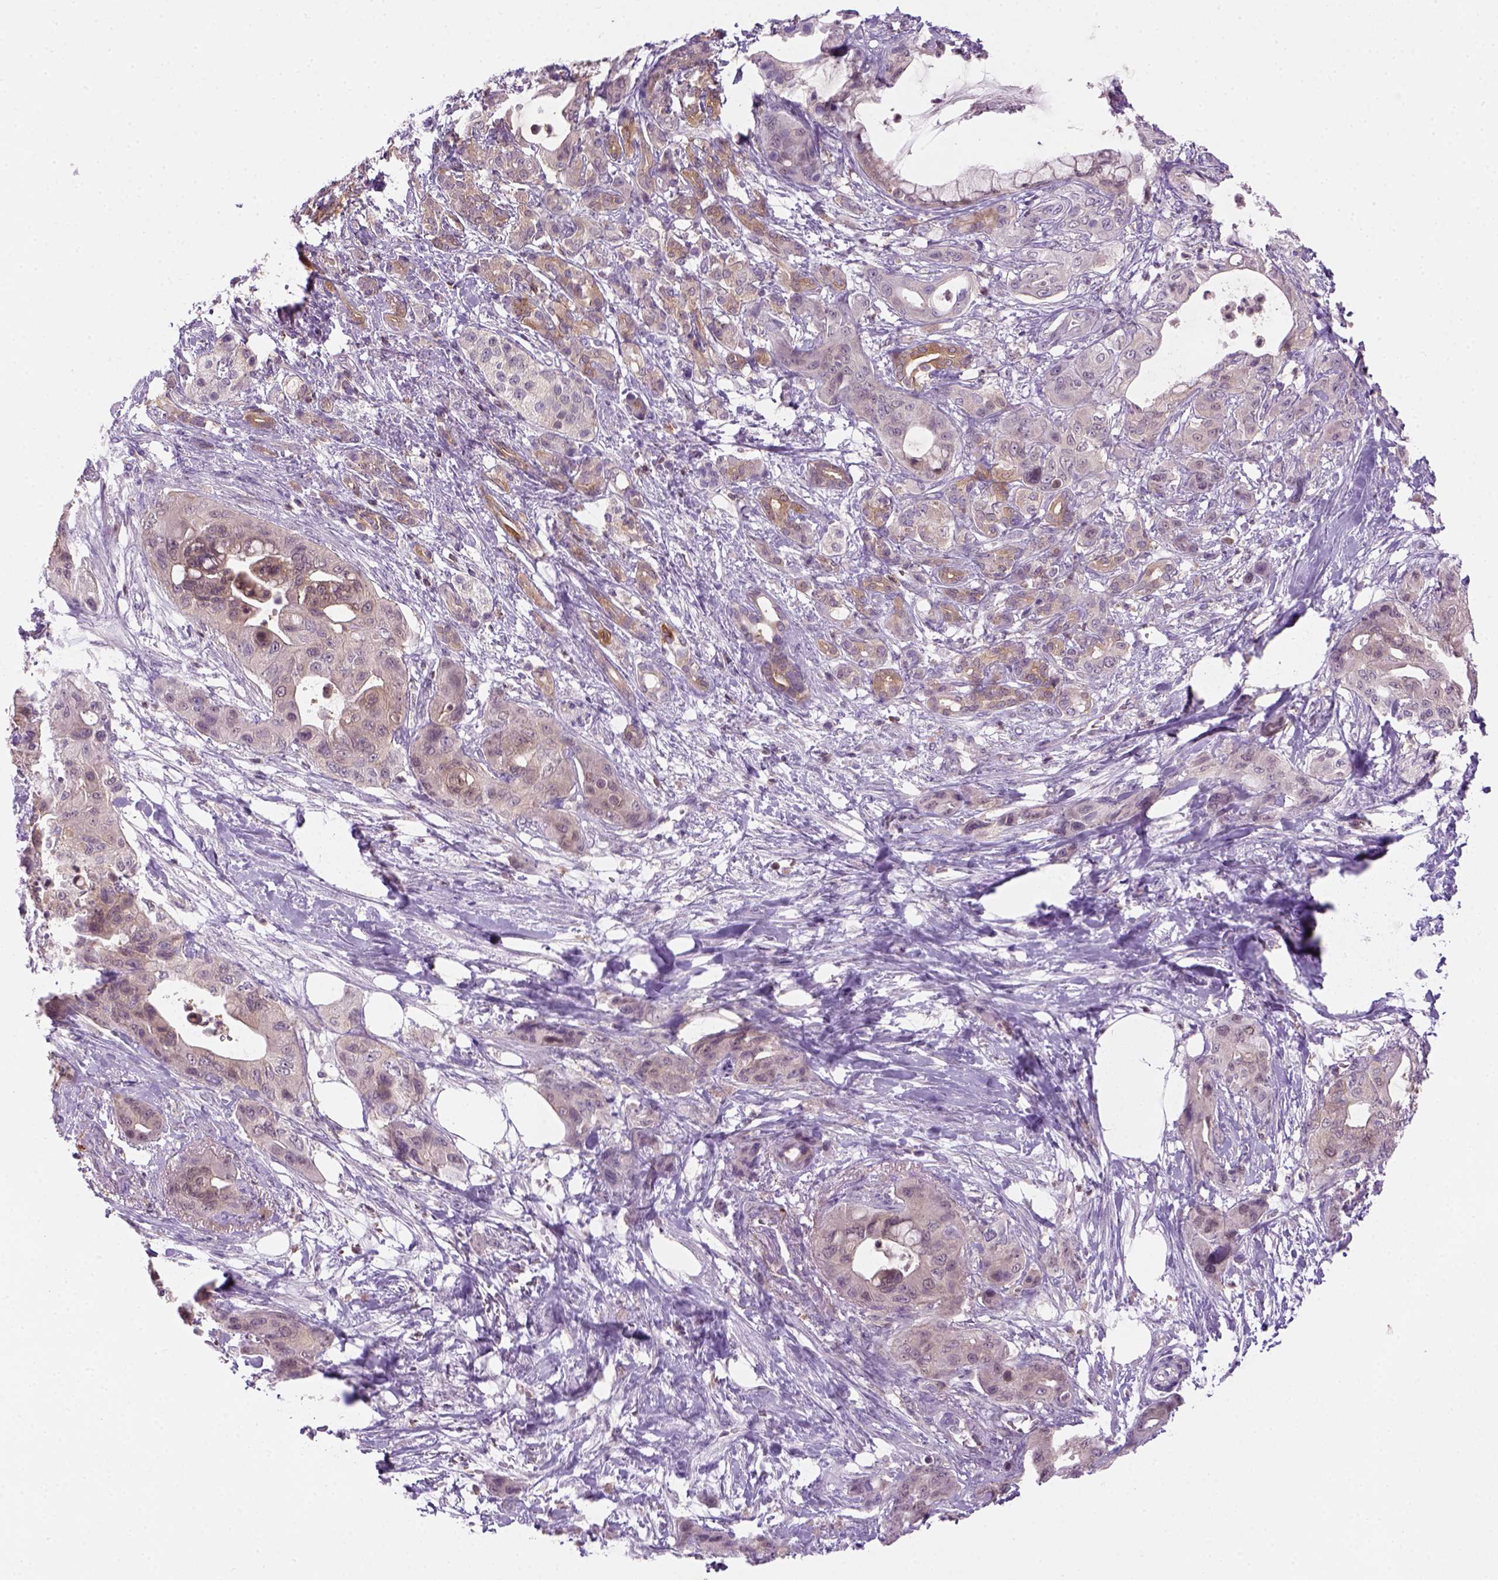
{"staining": {"intensity": "moderate", "quantity": "<25%", "location": "cytoplasmic/membranous"}, "tissue": "pancreatic cancer", "cell_type": "Tumor cells", "image_type": "cancer", "snomed": [{"axis": "morphology", "description": "Adenocarcinoma, NOS"}, {"axis": "topography", "description": "Pancreas"}], "caption": "This image shows immunohistochemistry staining of adenocarcinoma (pancreatic), with low moderate cytoplasmic/membranous expression in about <25% of tumor cells.", "gene": "GOT1", "patient": {"sex": "male", "age": 71}}